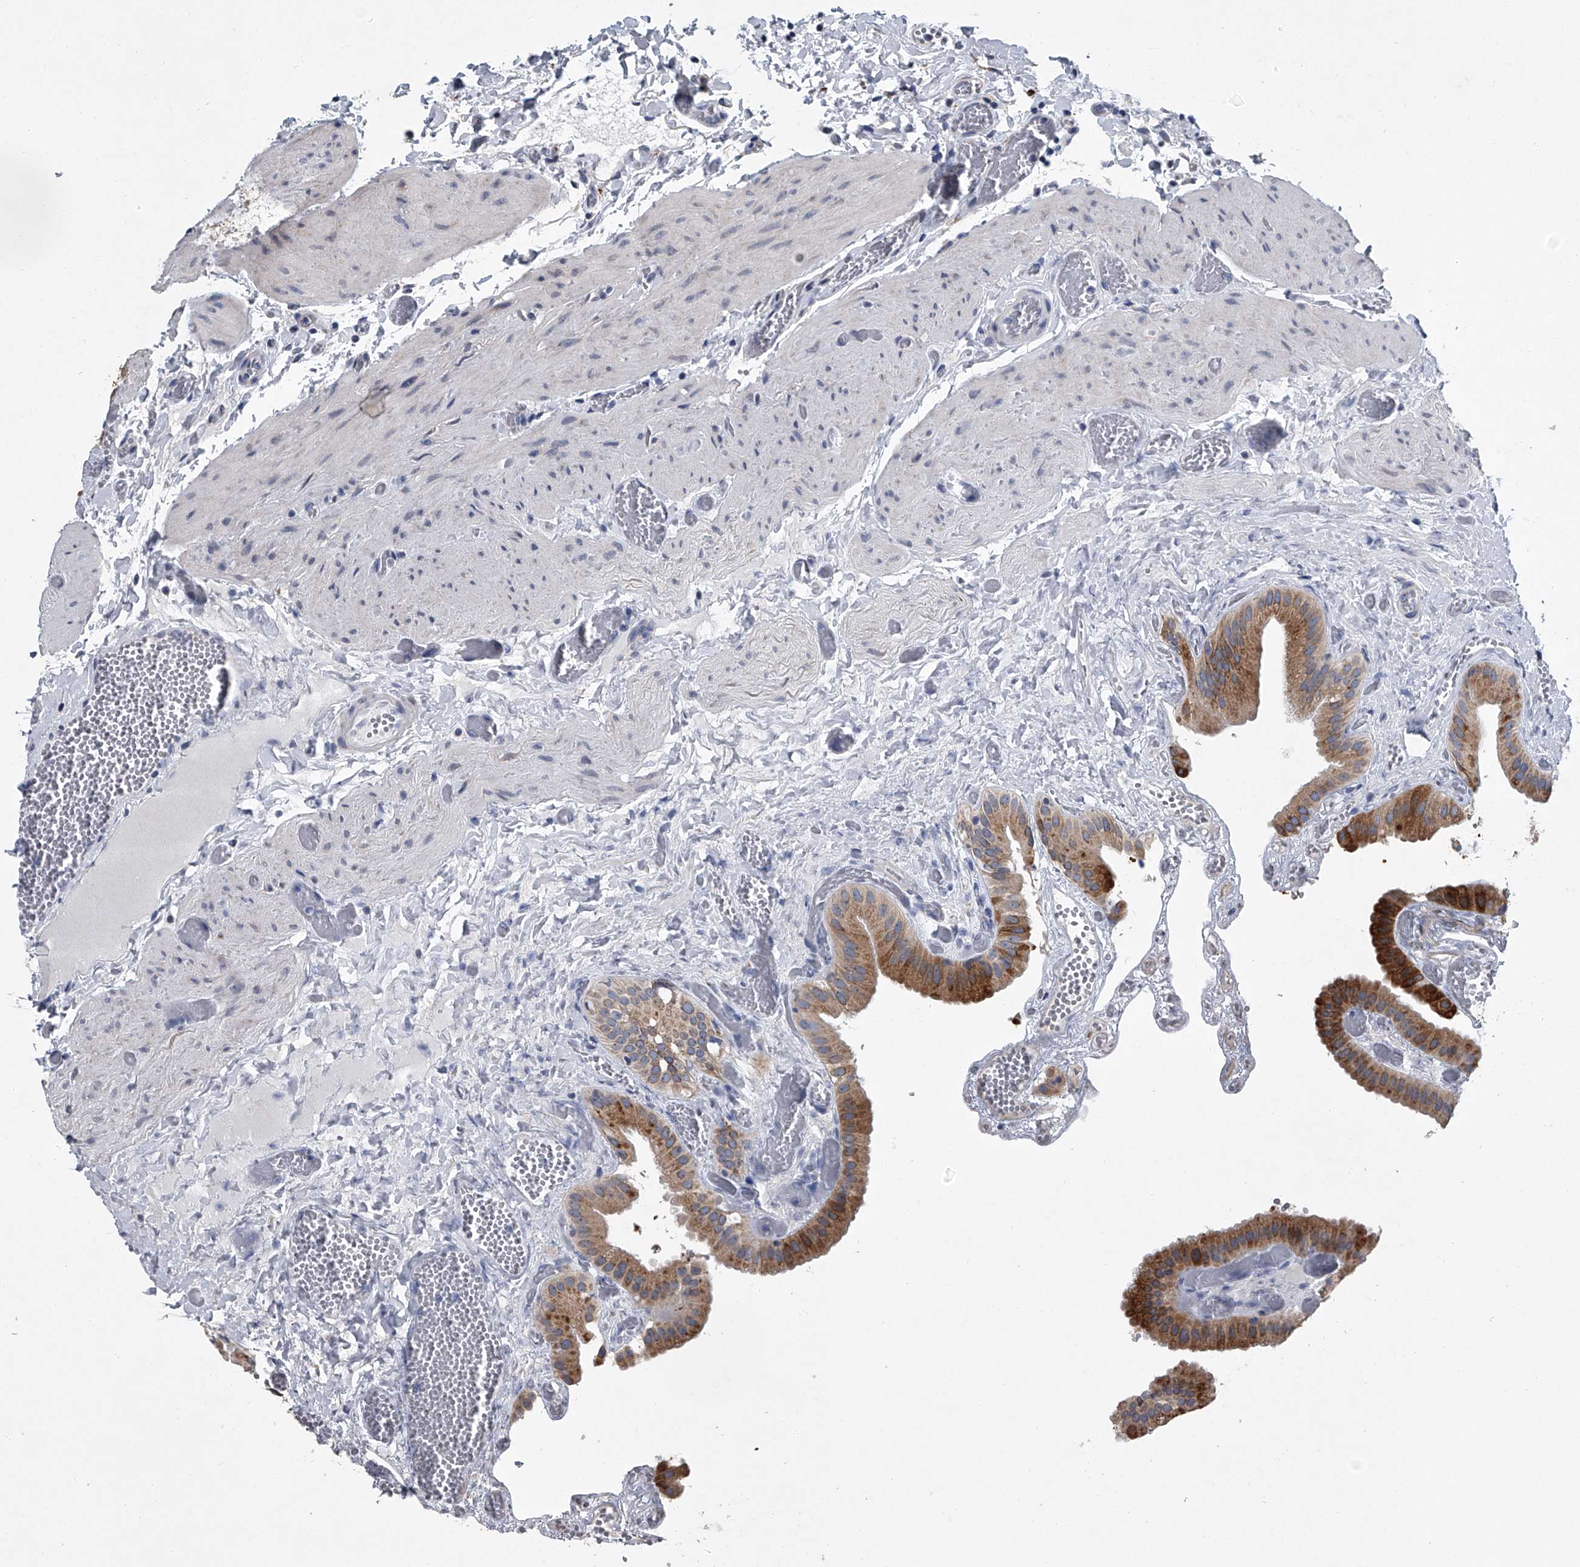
{"staining": {"intensity": "moderate", "quantity": ">75%", "location": "cytoplasmic/membranous"}, "tissue": "gallbladder", "cell_type": "Glandular cells", "image_type": "normal", "snomed": [{"axis": "morphology", "description": "Normal tissue, NOS"}, {"axis": "topography", "description": "Gallbladder"}], "caption": "Protein analysis of benign gallbladder exhibits moderate cytoplasmic/membranous expression in about >75% of glandular cells. Nuclei are stained in blue.", "gene": "TMEM63C", "patient": {"sex": "female", "age": 64}}